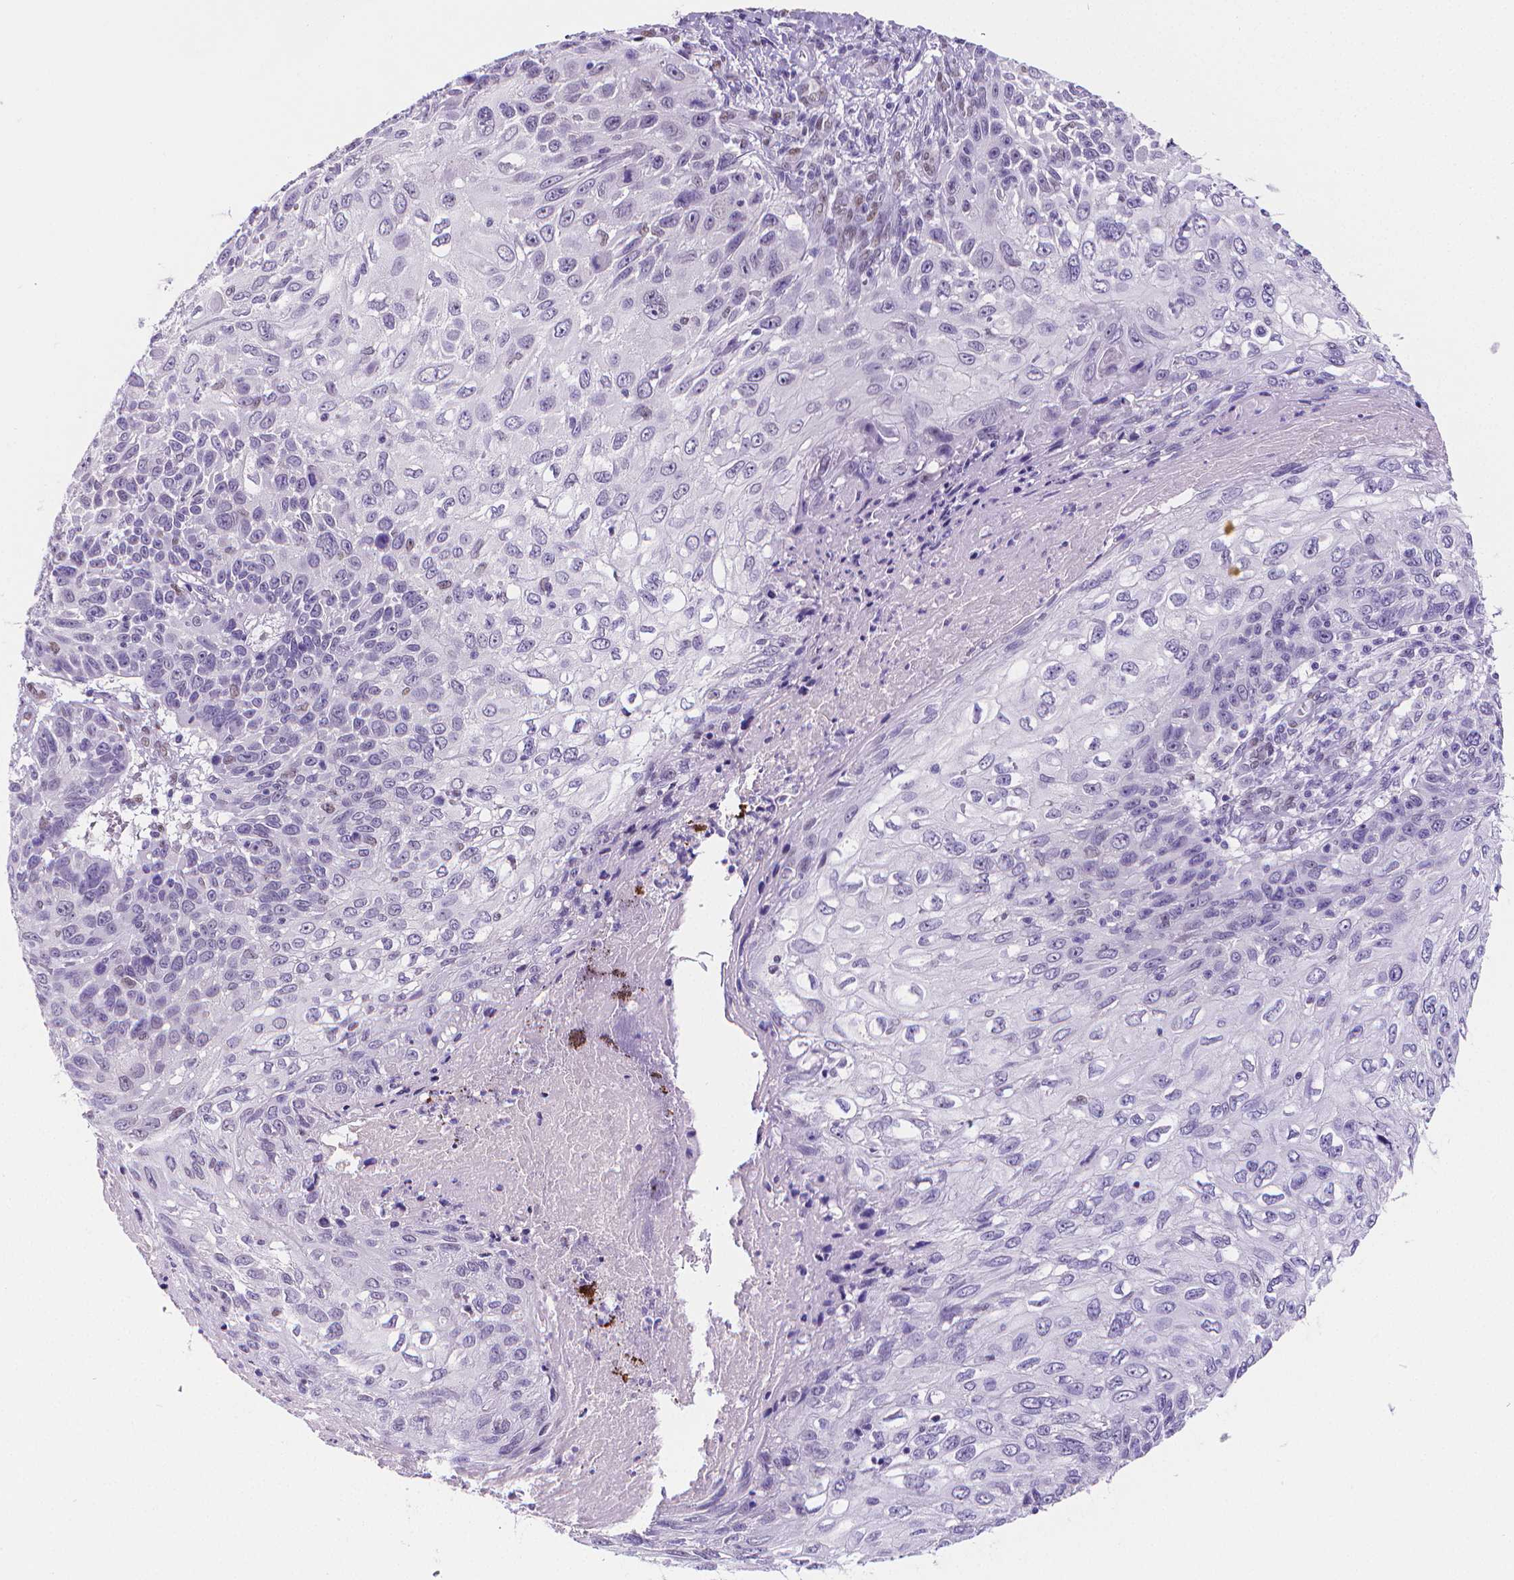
{"staining": {"intensity": "negative", "quantity": "none", "location": "none"}, "tissue": "skin cancer", "cell_type": "Tumor cells", "image_type": "cancer", "snomed": [{"axis": "morphology", "description": "Squamous cell carcinoma, NOS"}, {"axis": "topography", "description": "Skin"}], "caption": "The histopathology image demonstrates no significant positivity in tumor cells of squamous cell carcinoma (skin).", "gene": "MEF2C", "patient": {"sex": "male", "age": 92}}